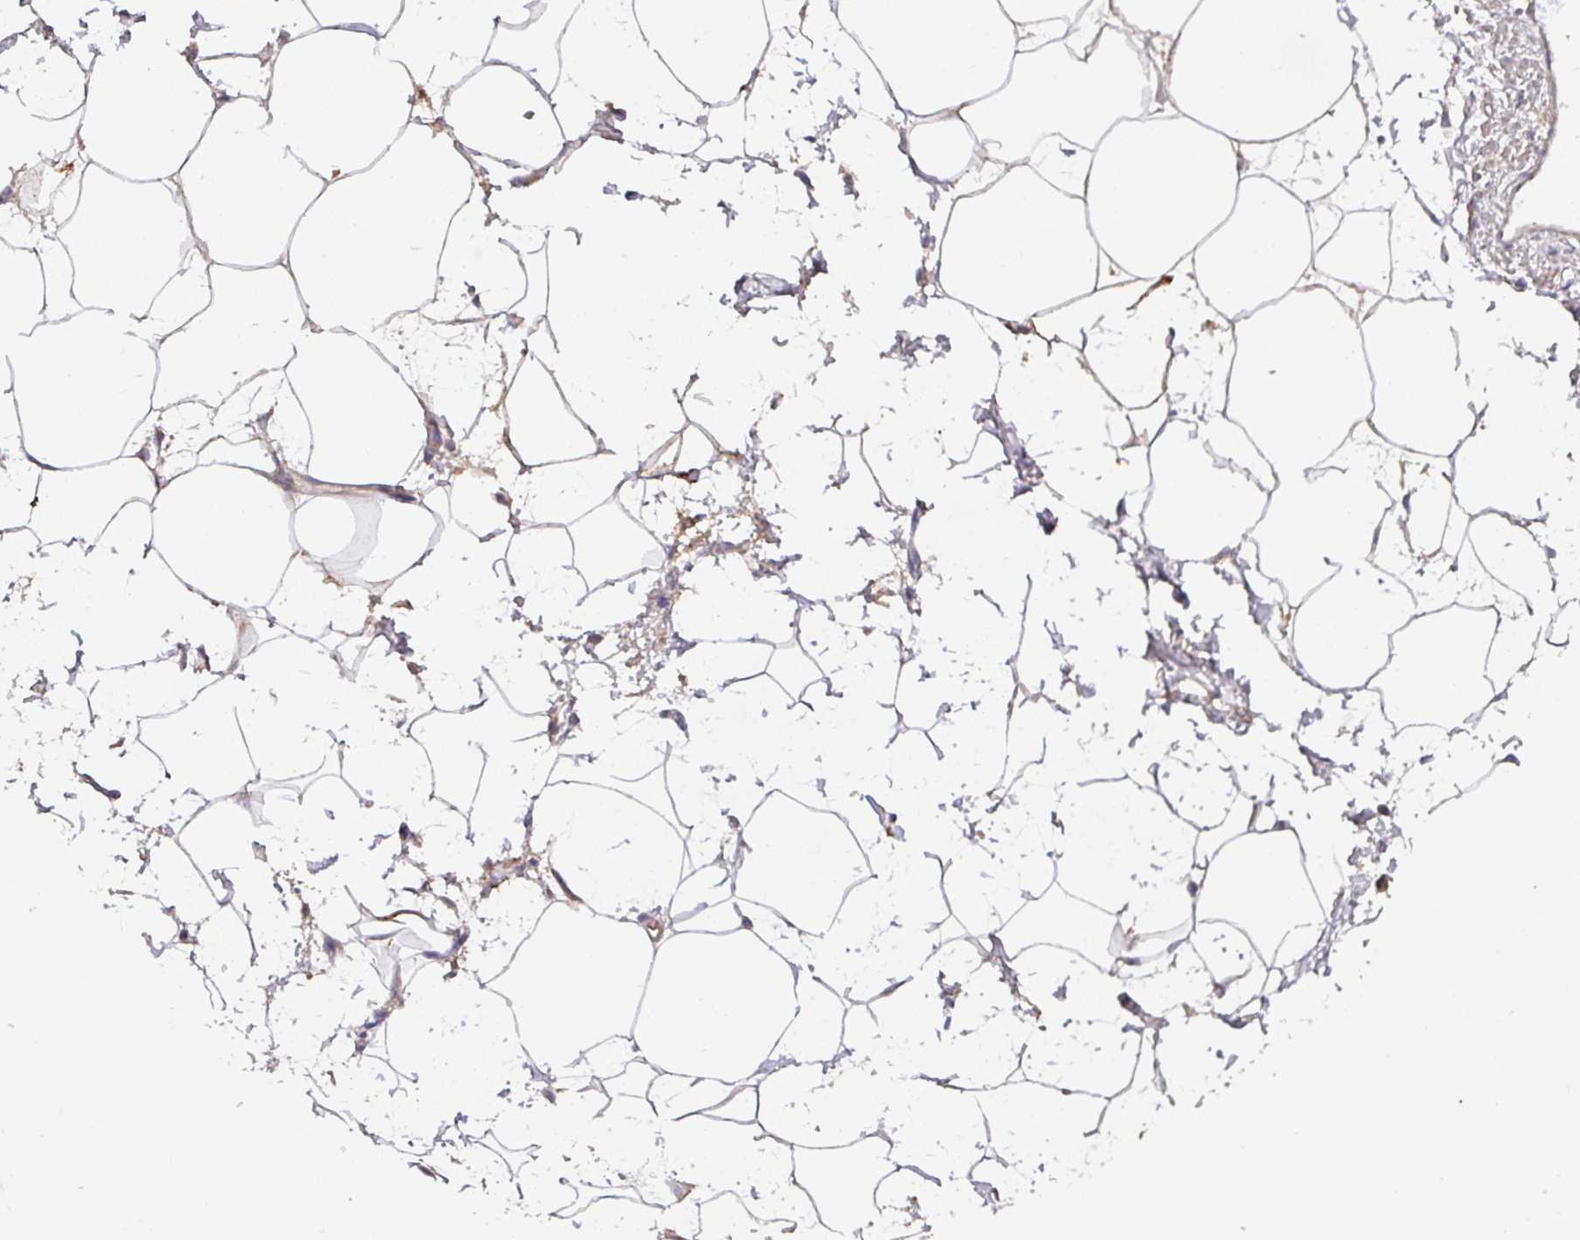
{"staining": {"intensity": "weak", "quantity": "<25%", "location": "cytoplasmic/membranous"}, "tissue": "adipose tissue", "cell_type": "Adipocytes", "image_type": "normal", "snomed": [{"axis": "morphology", "description": "Normal tissue, NOS"}, {"axis": "topography", "description": "Prostate"}, {"axis": "topography", "description": "Peripheral nerve tissue"}], "caption": "High power microscopy photomicrograph of an immunohistochemistry (IHC) photomicrograph of normal adipose tissue, revealing no significant positivity in adipocytes.", "gene": "AEBP2", "patient": {"sex": "male", "age": 55}}